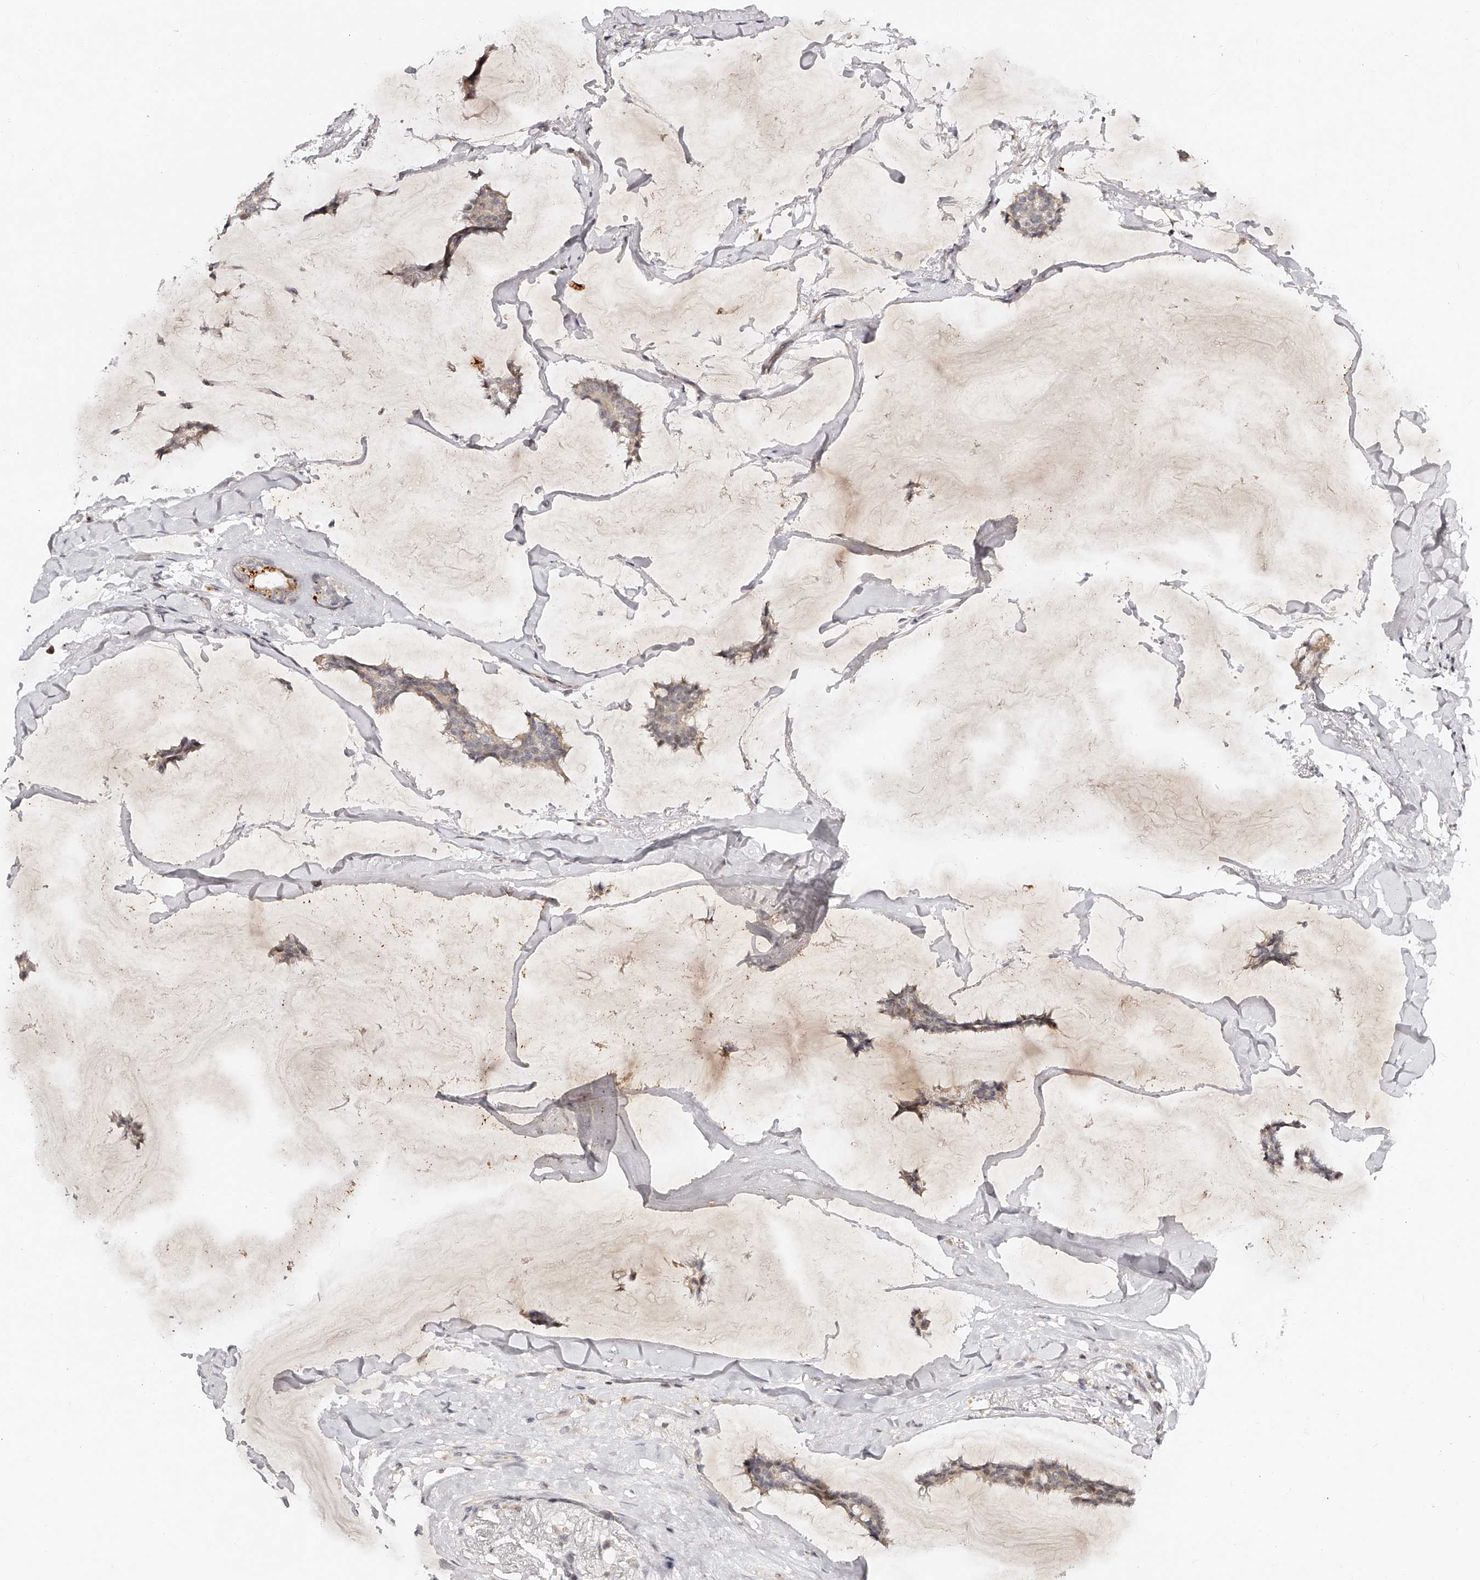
{"staining": {"intensity": "negative", "quantity": "none", "location": "none"}, "tissue": "breast cancer", "cell_type": "Tumor cells", "image_type": "cancer", "snomed": [{"axis": "morphology", "description": "Duct carcinoma"}, {"axis": "topography", "description": "Breast"}], "caption": "A micrograph of invasive ductal carcinoma (breast) stained for a protein reveals no brown staining in tumor cells.", "gene": "ZNF789", "patient": {"sex": "female", "age": 93}}